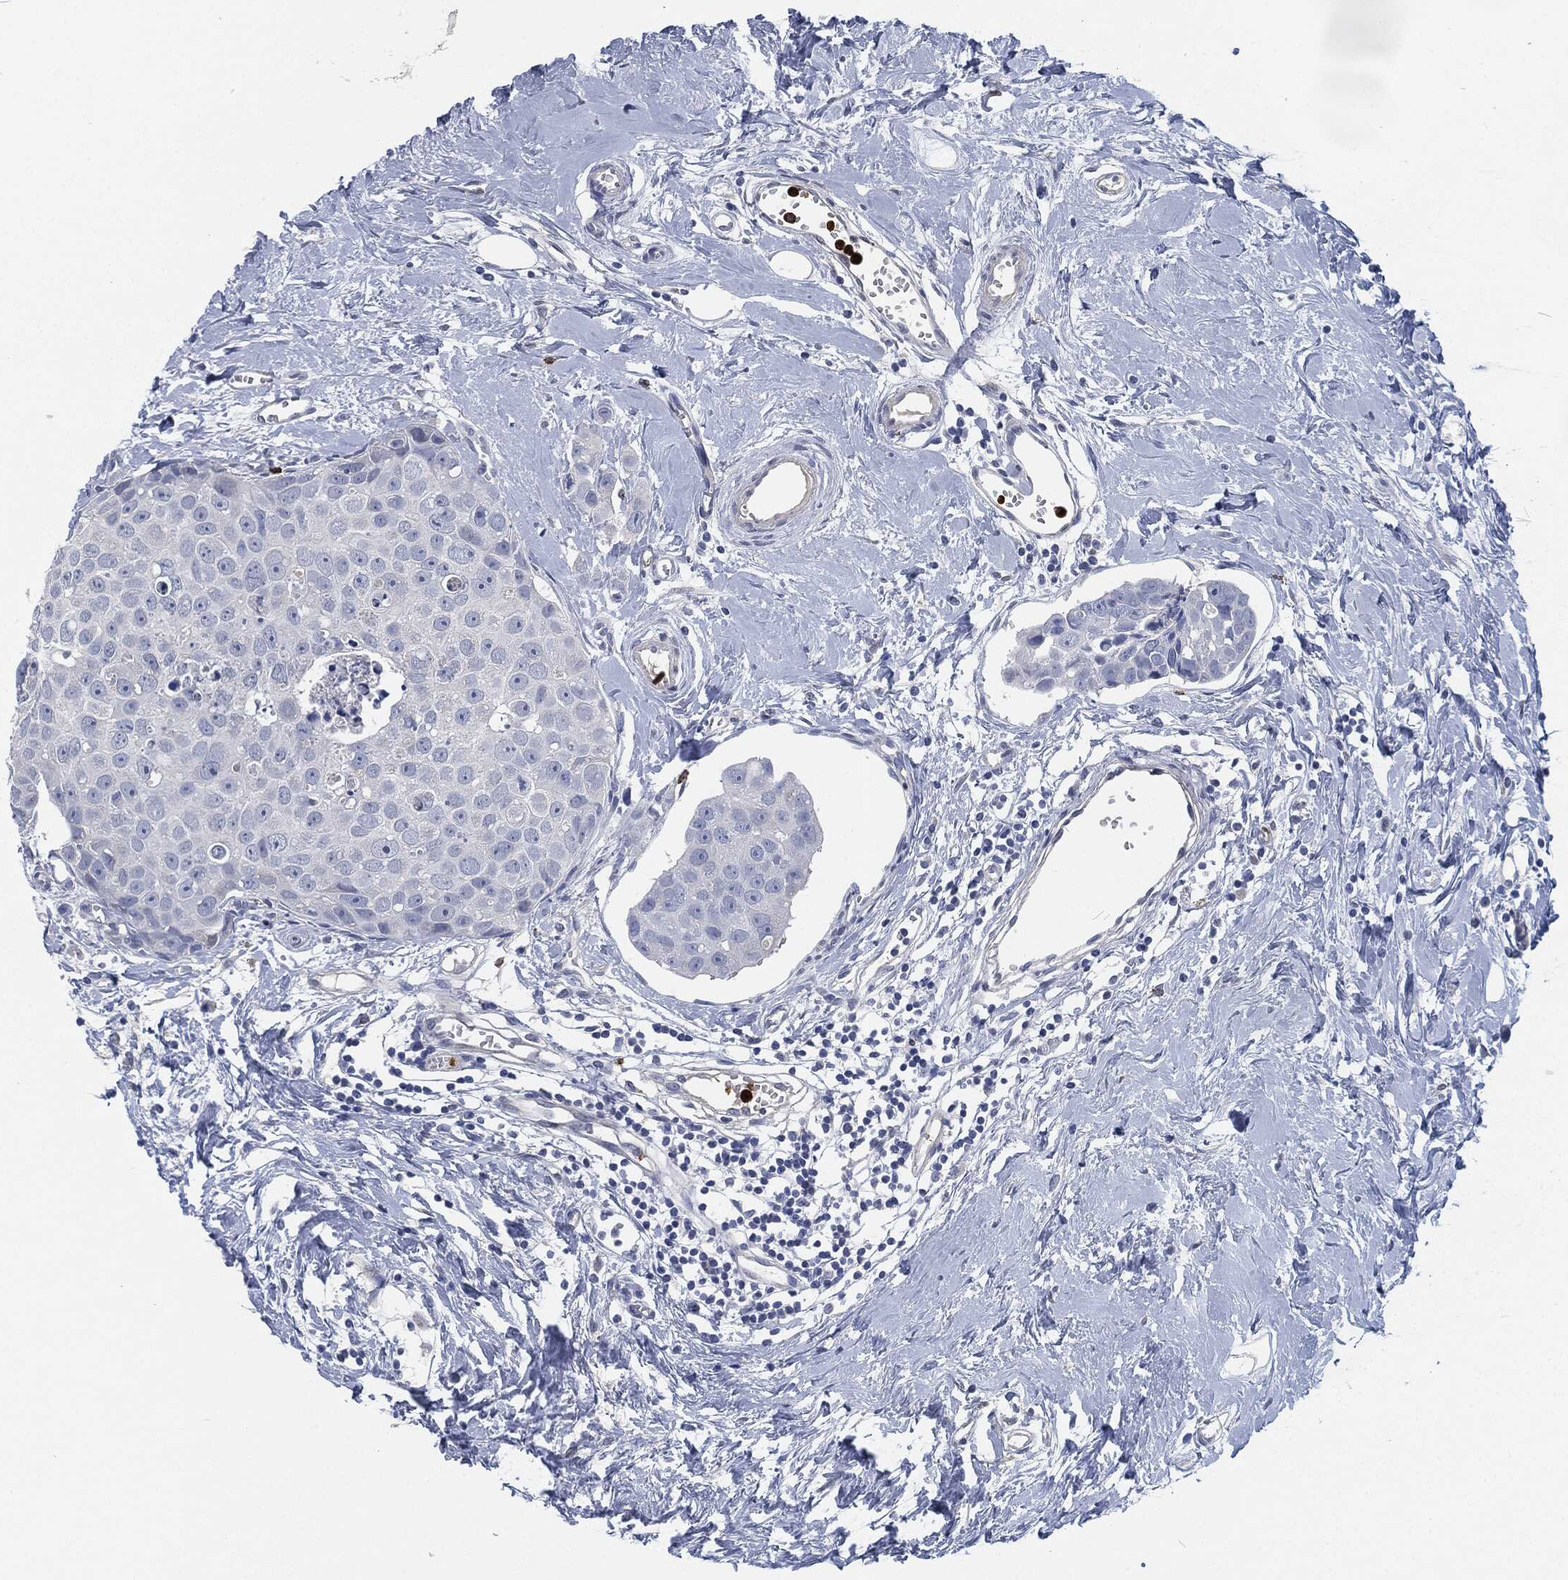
{"staining": {"intensity": "negative", "quantity": "none", "location": "none"}, "tissue": "breast cancer", "cell_type": "Tumor cells", "image_type": "cancer", "snomed": [{"axis": "morphology", "description": "Duct carcinoma"}, {"axis": "topography", "description": "Breast"}], "caption": "This is a micrograph of IHC staining of breast intraductal carcinoma, which shows no staining in tumor cells.", "gene": "MPO", "patient": {"sex": "female", "age": 35}}